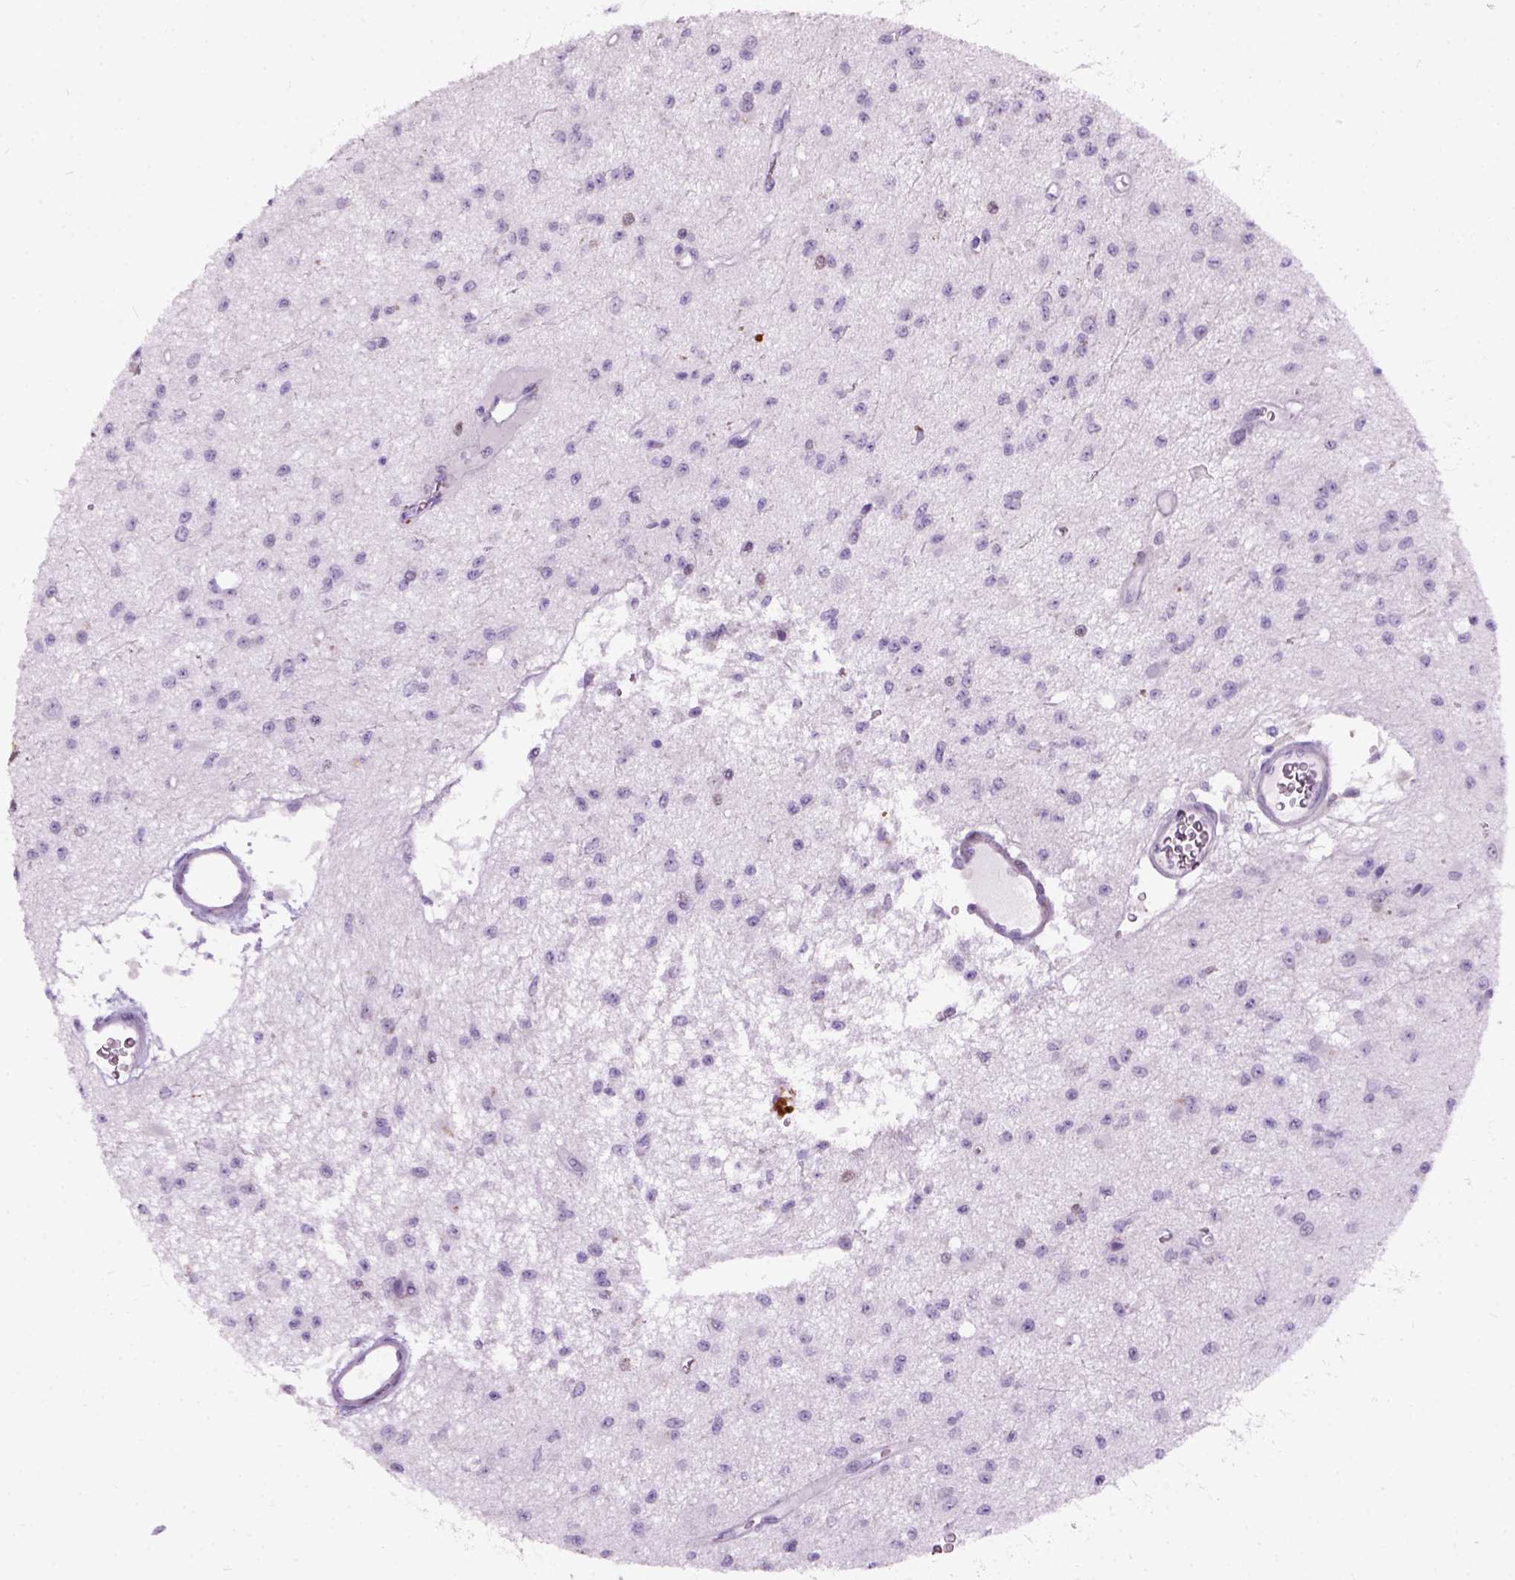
{"staining": {"intensity": "negative", "quantity": "none", "location": "none"}, "tissue": "glioma", "cell_type": "Tumor cells", "image_type": "cancer", "snomed": [{"axis": "morphology", "description": "Glioma, malignant, Low grade"}, {"axis": "topography", "description": "Brain"}], "caption": "Tumor cells show no significant protein staining in malignant glioma (low-grade).", "gene": "AXDND1", "patient": {"sex": "female", "age": 45}}